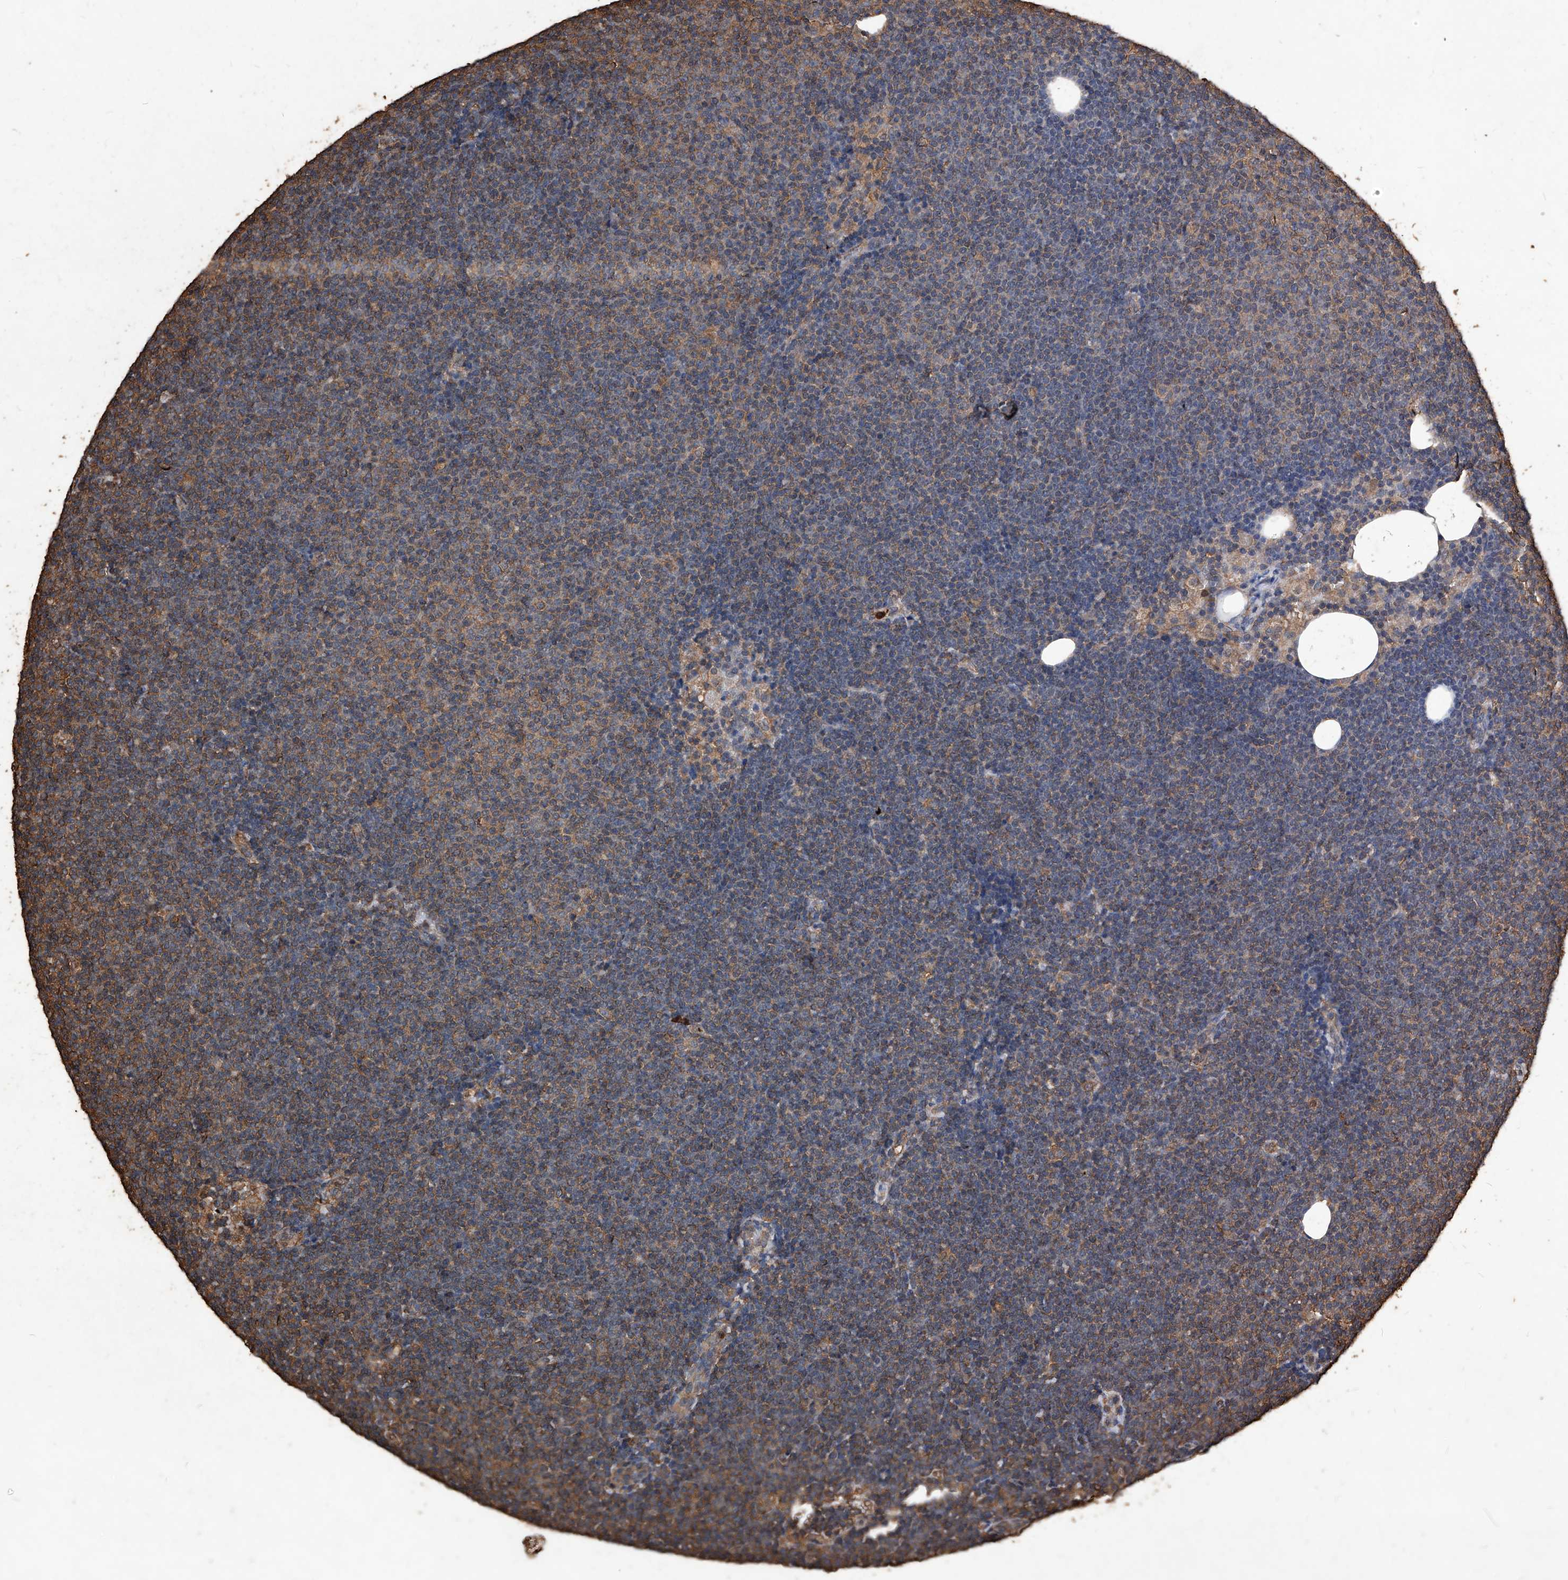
{"staining": {"intensity": "moderate", "quantity": "25%-75%", "location": "cytoplasmic/membranous"}, "tissue": "lymphoma", "cell_type": "Tumor cells", "image_type": "cancer", "snomed": [{"axis": "morphology", "description": "Malignant lymphoma, non-Hodgkin's type, Low grade"}, {"axis": "topography", "description": "Lymph node"}], "caption": "A micrograph showing moderate cytoplasmic/membranous positivity in approximately 25%-75% of tumor cells in low-grade malignant lymphoma, non-Hodgkin's type, as visualized by brown immunohistochemical staining.", "gene": "UCP2", "patient": {"sex": "female", "age": 53}}